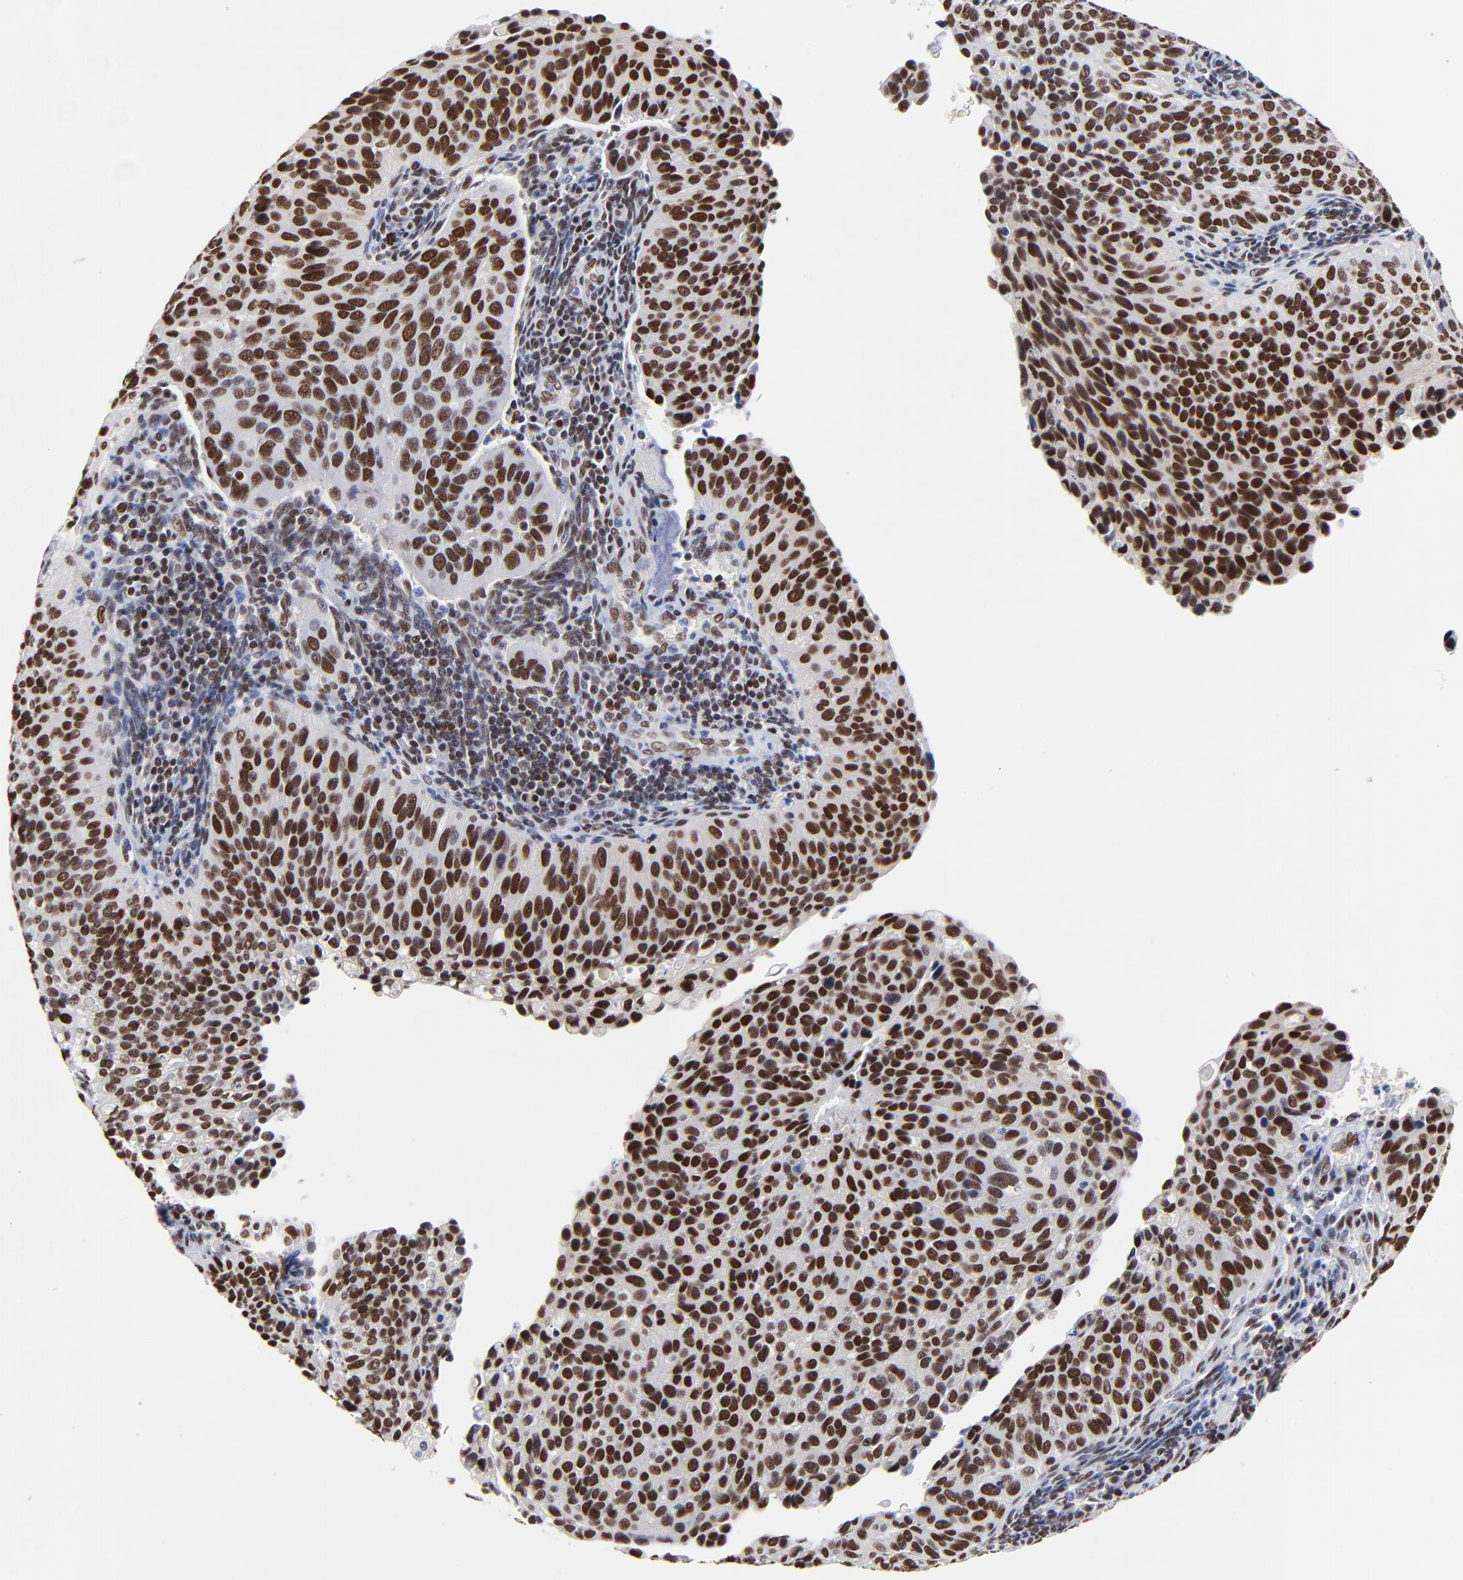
{"staining": {"intensity": "strong", "quantity": ">75%", "location": "nuclear"}, "tissue": "cervical cancer", "cell_type": "Tumor cells", "image_type": "cancer", "snomed": [{"axis": "morphology", "description": "Adenocarcinoma, NOS"}, {"axis": "topography", "description": "Cervix"}], "caption": "Approximately >75% of tumor cells in cervical adenocarcinoma display strong nuclear protein positivity as visualized by brown immunohistochemical staining.", "gene": "ZMYM3", "patient": {"sex": "female", "age": 29}}